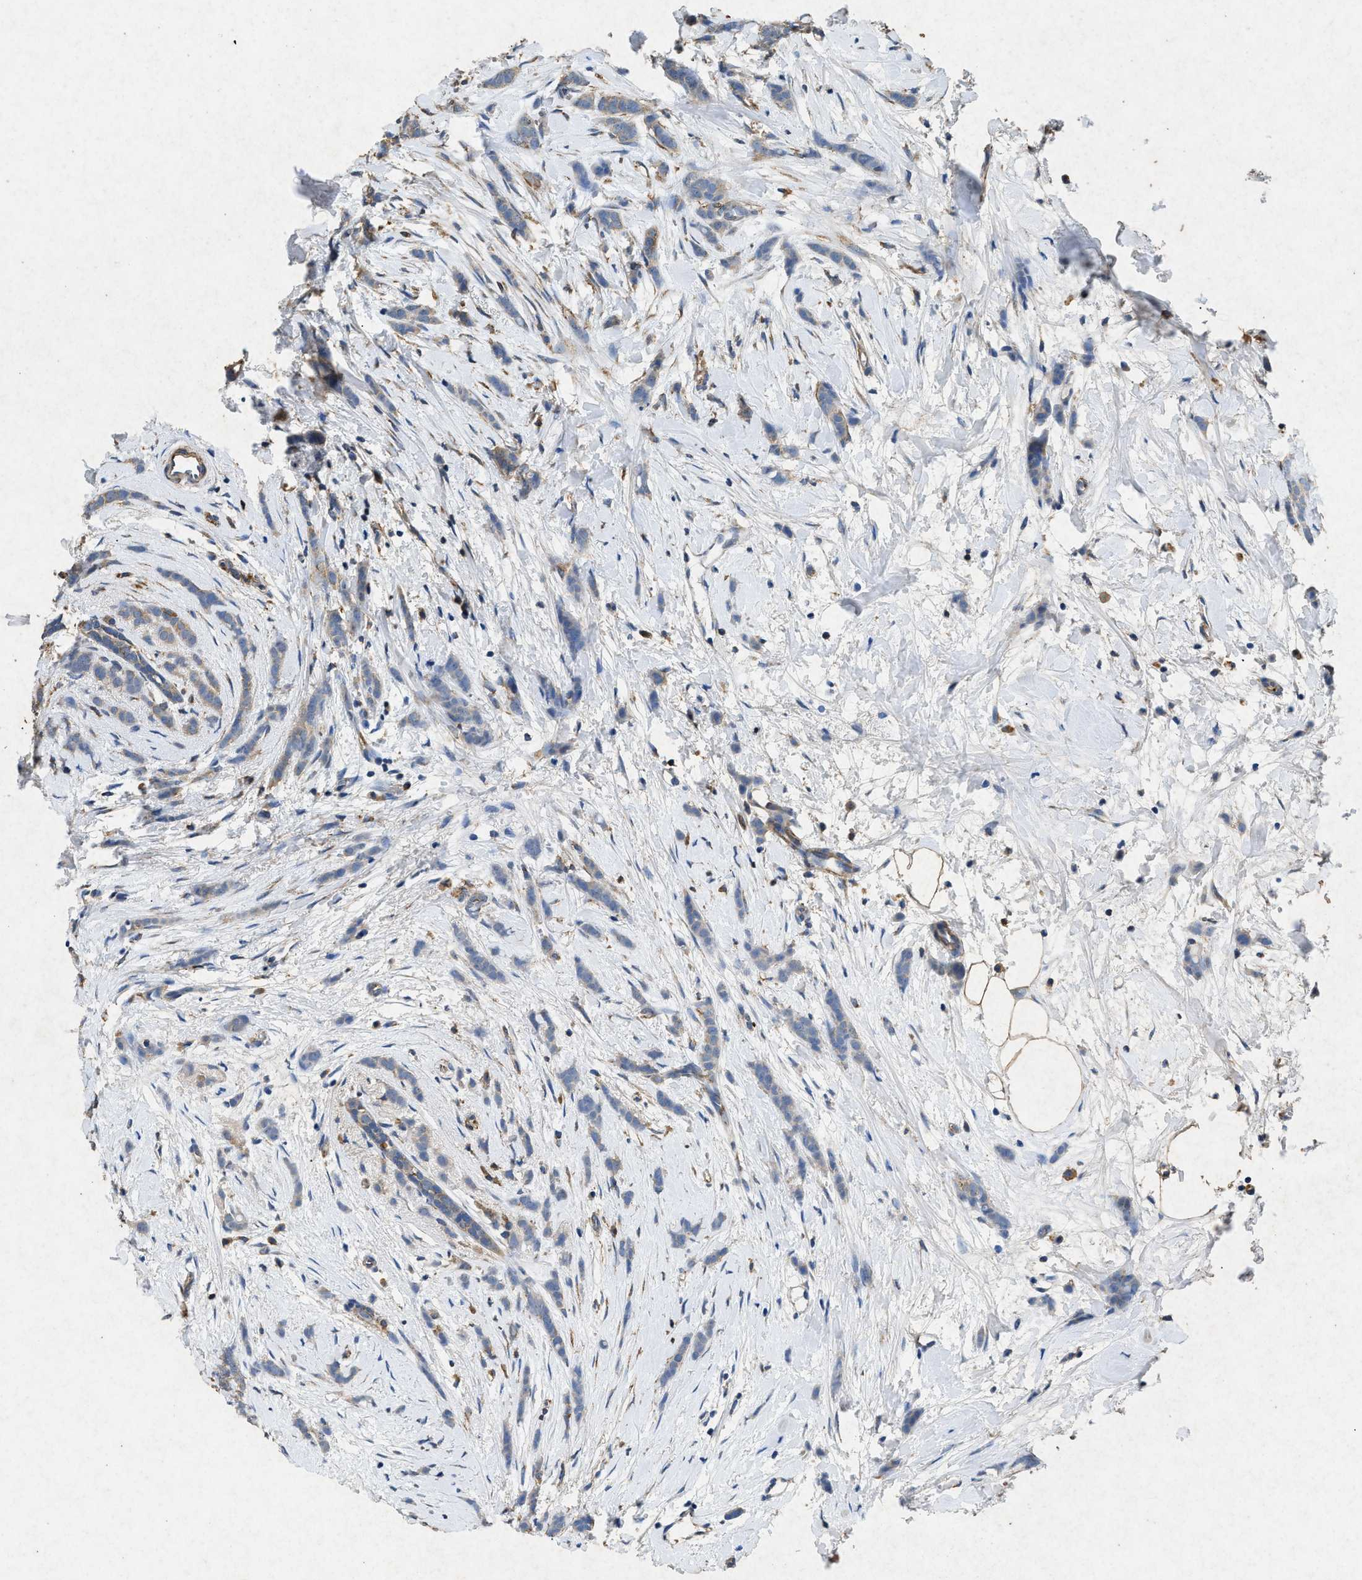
{"staining": {"intensity": "weak", "quantity": ">75%", "location": "cytoplasmic/membranous"}, "tissue": "breast cancer", "cell_type": "Tumor cells", "image_type": "cancer", "snomed": [{"axis": "morphology", "description": "Lobular carcinoma, in situ"}, {"axis": "morphology", "description": "Lobular carcinoma"}, {"axis": "topography", "description": "Breast"}], "caption": "IHC of breast lobular carcinoma demonstrates low levels of weak cytoplasmic/membranous expression in approximately >75% of tumor cells.", "gene": "CDK15", "patient": {"sex": "female", "age": 41}}